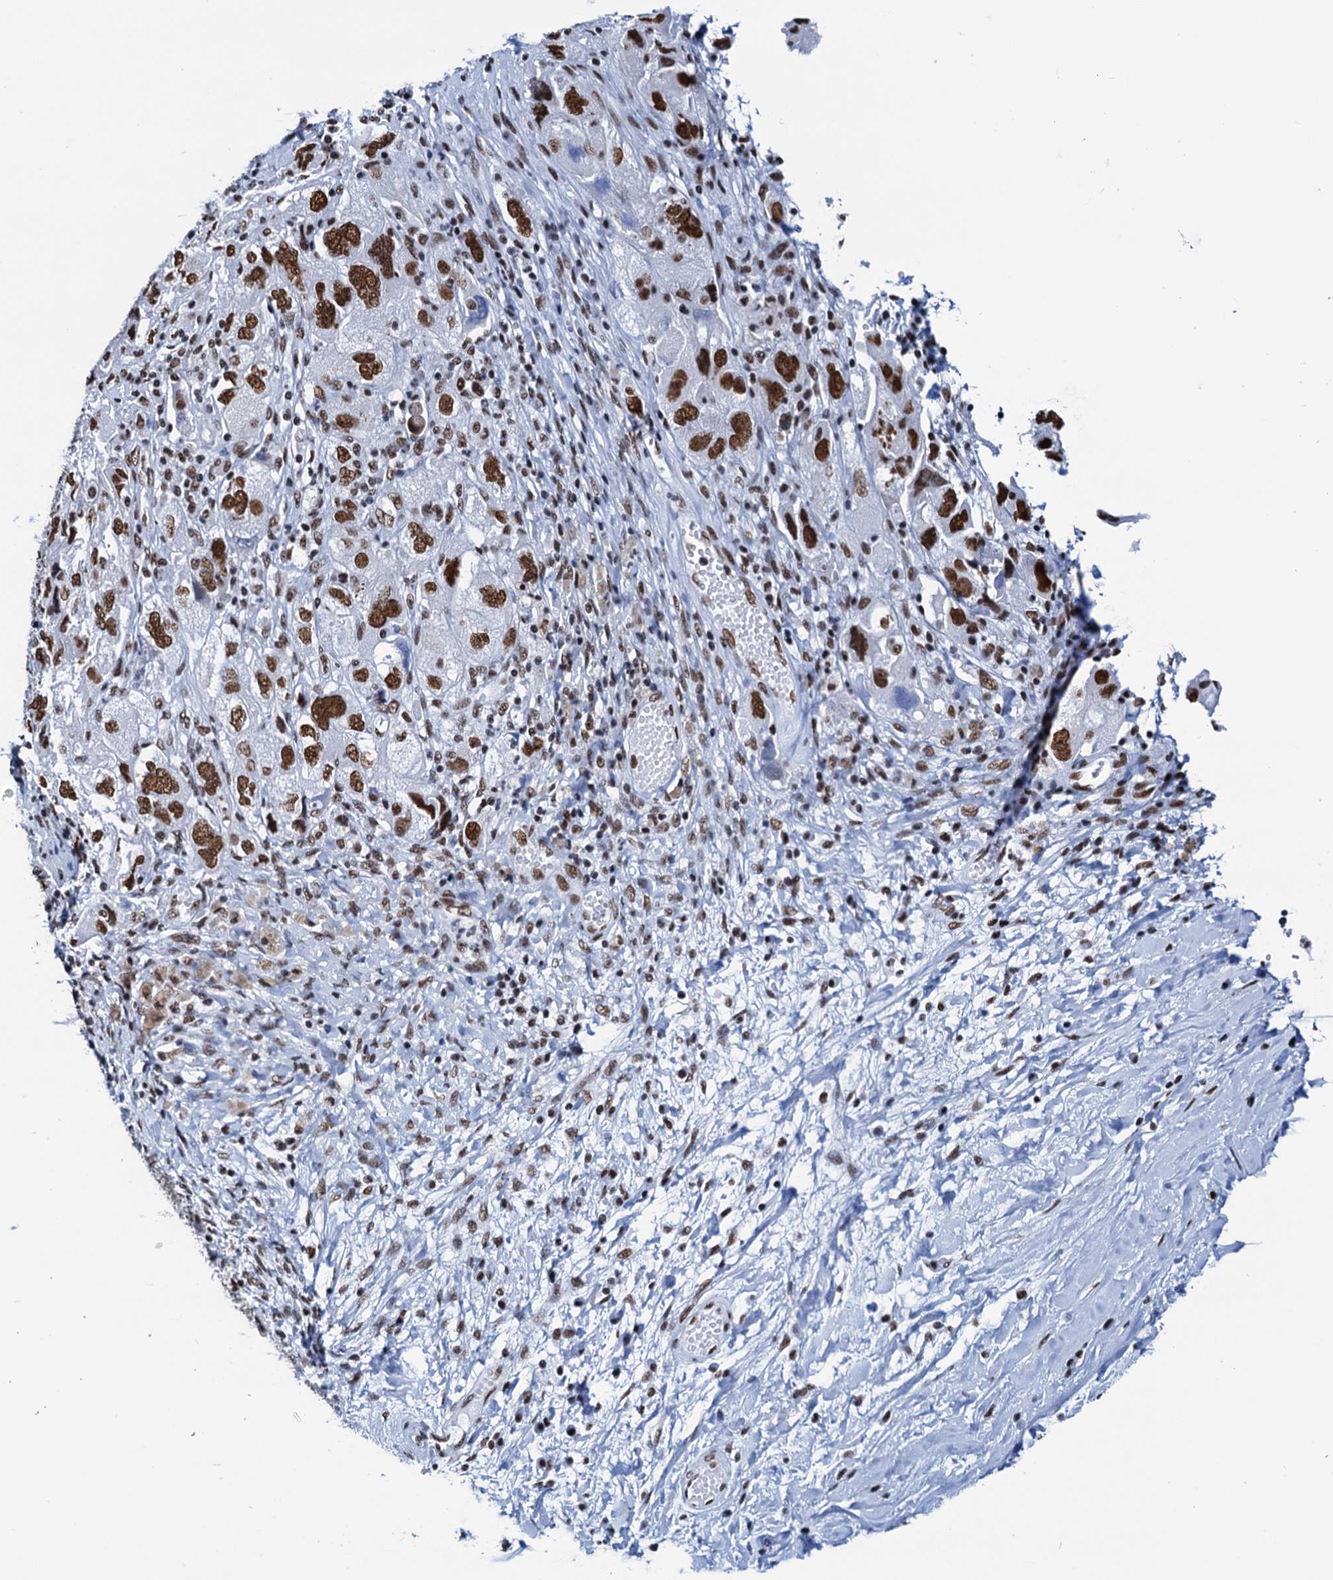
{"staining": {"intensity": "strong", "quantity": ">75%", "location": "nuclear"}, "tissue": "ovarian cancer", "cell_type": "Tumor cells", "image_type": "cancer", "snomed": [{"axis": "morphology", "description": "Carcinoma, NOS"}, {"axis": "morphology", "description": "Cystadenocarcinoma, serous, NOS"}, {"axis": "topography", "description": "Ovary"}], "caption": "The micrograph reveals a brown stain indicating the presence of a protein in the nuclear of tumor cells in carcinoma (ovarian).", "gene": "SLTM", "patient": {"sex": "female", "age": 69}}